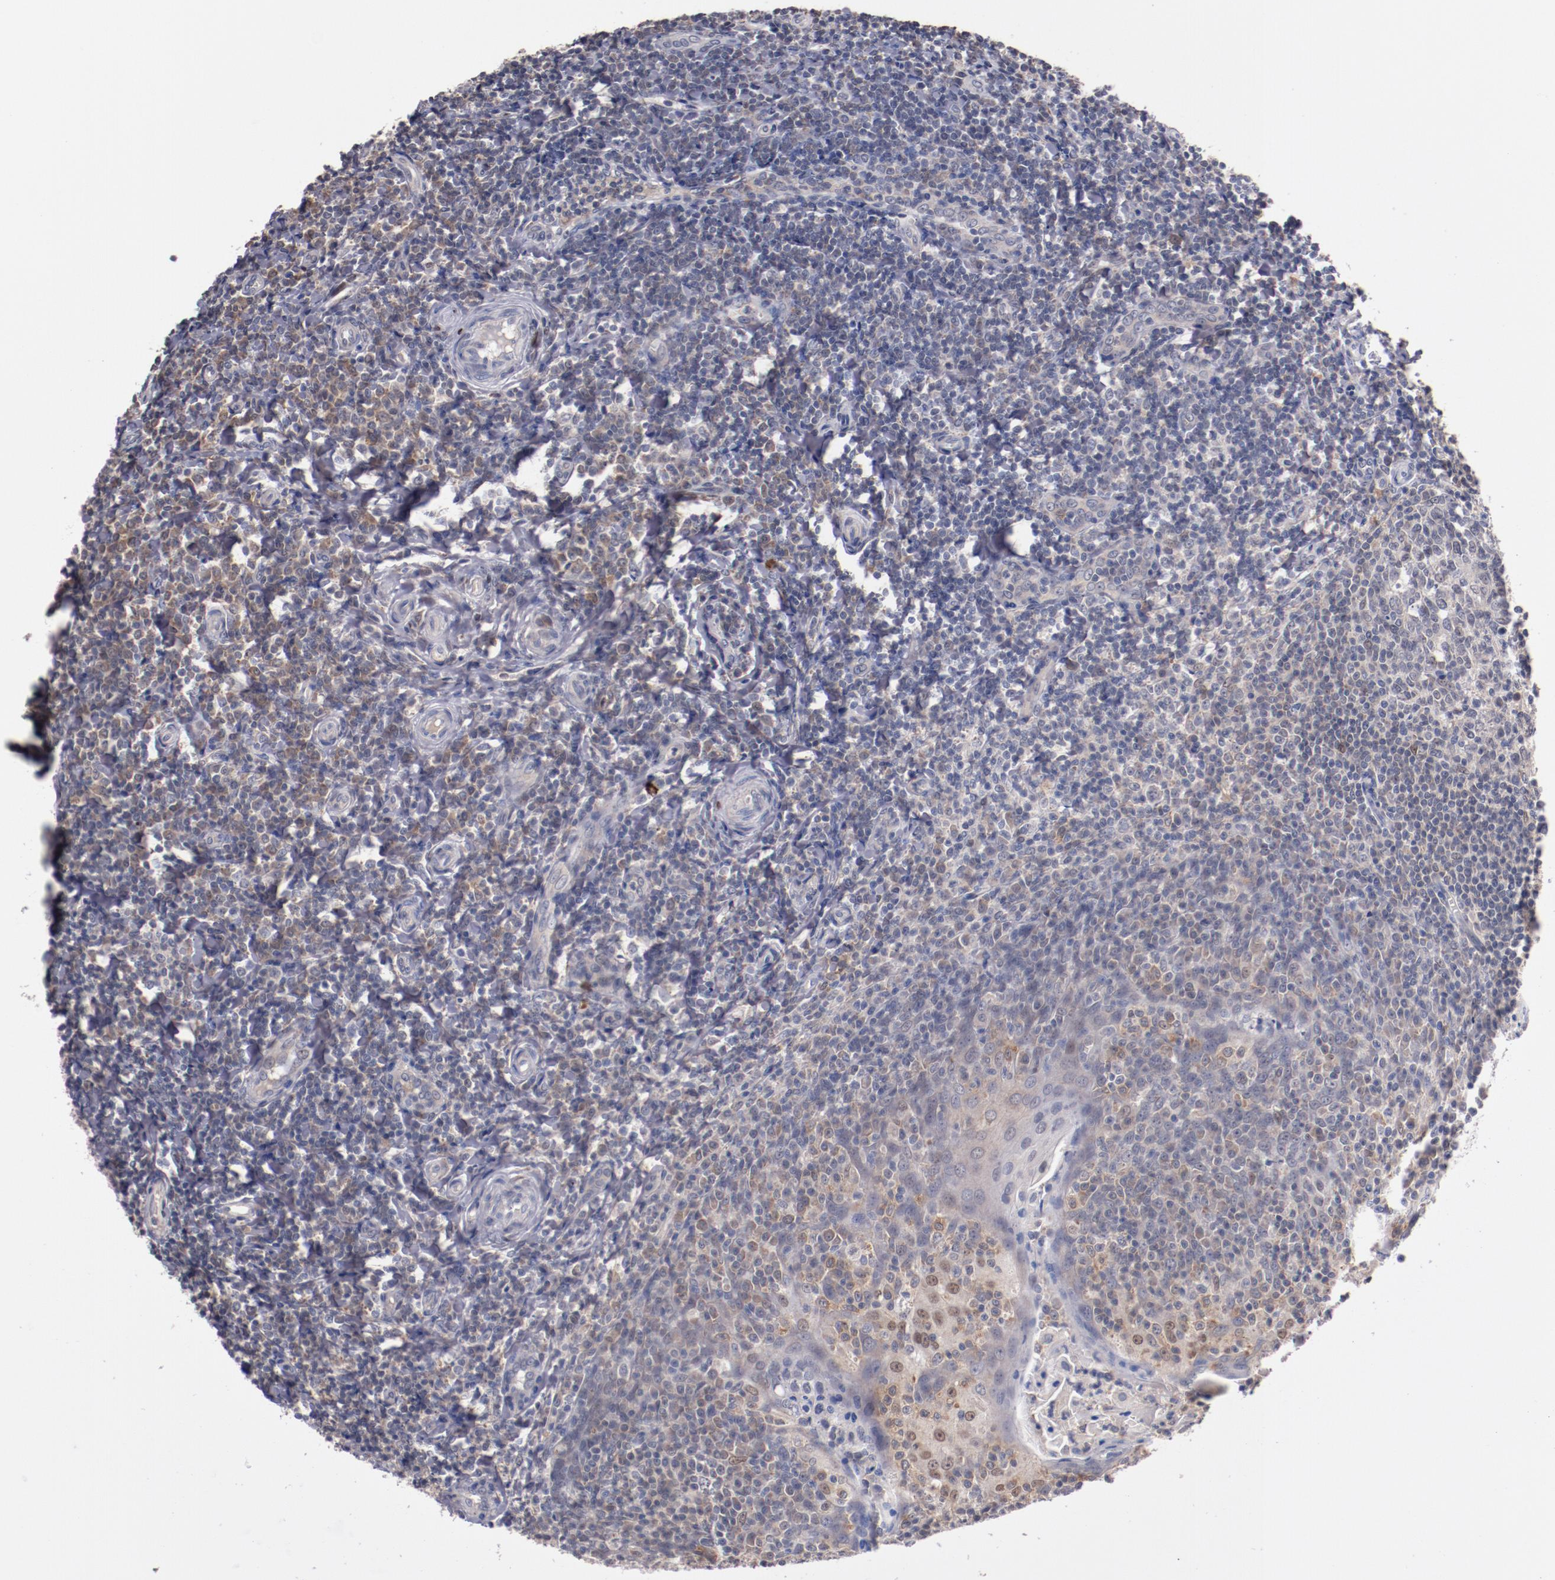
{"staining": {"intensity": "weak", "quantity": "25%-75%", "location": "cytoplasmic/membranous"}, "tissue": "tonsil", "cell_type": "Germinal center cells", "image_type": "normal", "snomed": [{"axis": "morphology", "description": "Normal tissue, NOS"}, {"axis": "topography", "description": "Tonsil"}], "caption": "Protein expression analysis of normal human tonsil reveals weak cytoplasmic/membranous expression in about 25%-75% of germinal center cells. The protein of interest is stained brown, and the nuclei are stained in blue (DAB (3,3'-diaminobenzidine) IHC with brightfield microscopy, high magnification).", "gene": "FAM81A", "patient": {"sex": "male", "age": 20}}